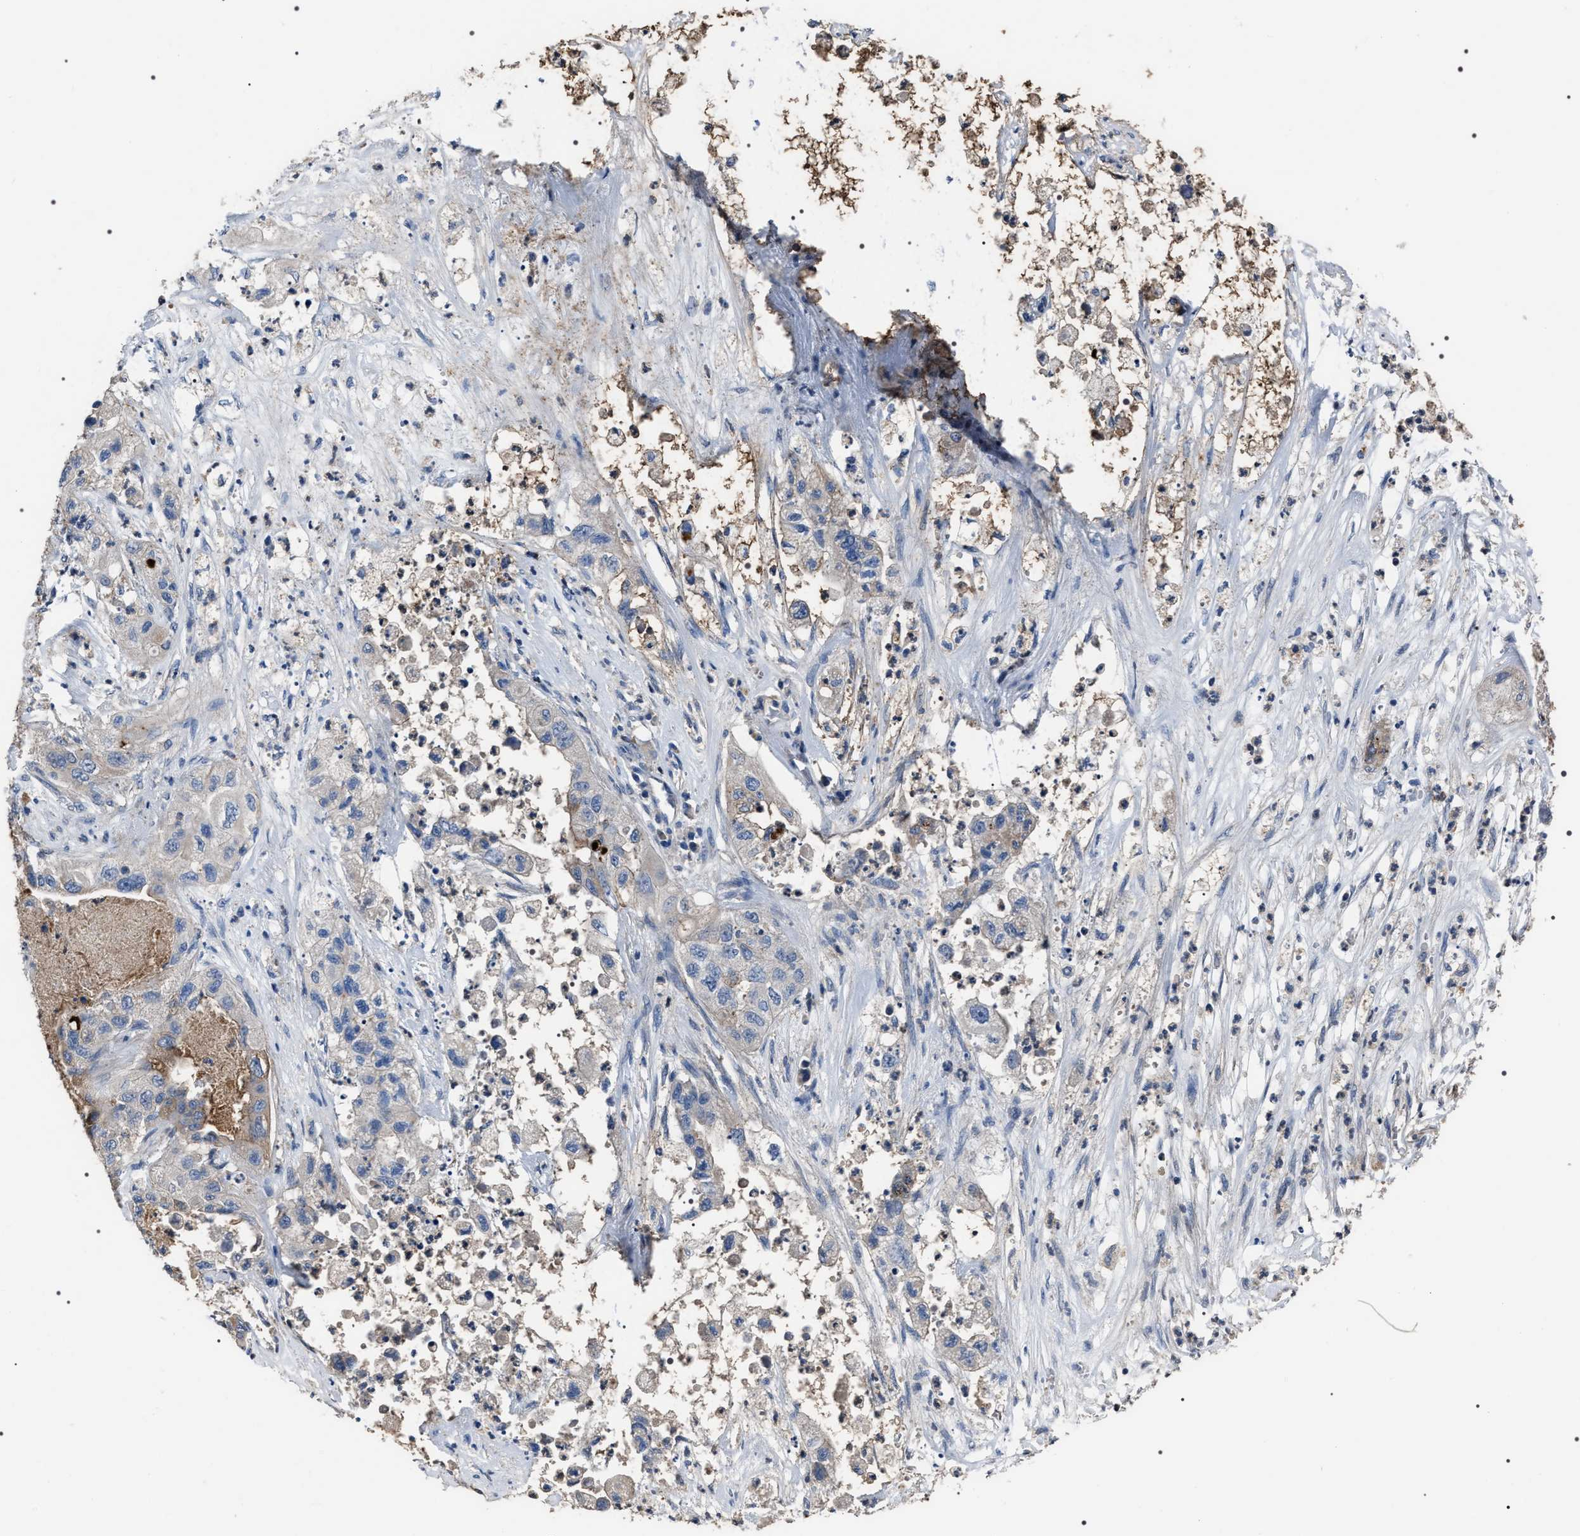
{"staining": {"intensity": "moderate", "quantity": "<25%", "location": "cytoplasmic/membranous"}, "tissue": "pancreatic cancer", "cell_type": "Tumor cells", "image_type": "cancer", "snomed": [{"axis": "morphology", "description": "Adenocarcinoma, NOS"}, {"axis": "topography", "description": "Pancreas"}], "caption": "This histopathology image exhibits immunohistochemistry staining of human pancreatic adenocarcinoma, with low moderate cytoplasmic/membranous staining in about <25% of tumor cells.", "gene": "TRIM54", "patient": {"sex": "female", "age": 78}}